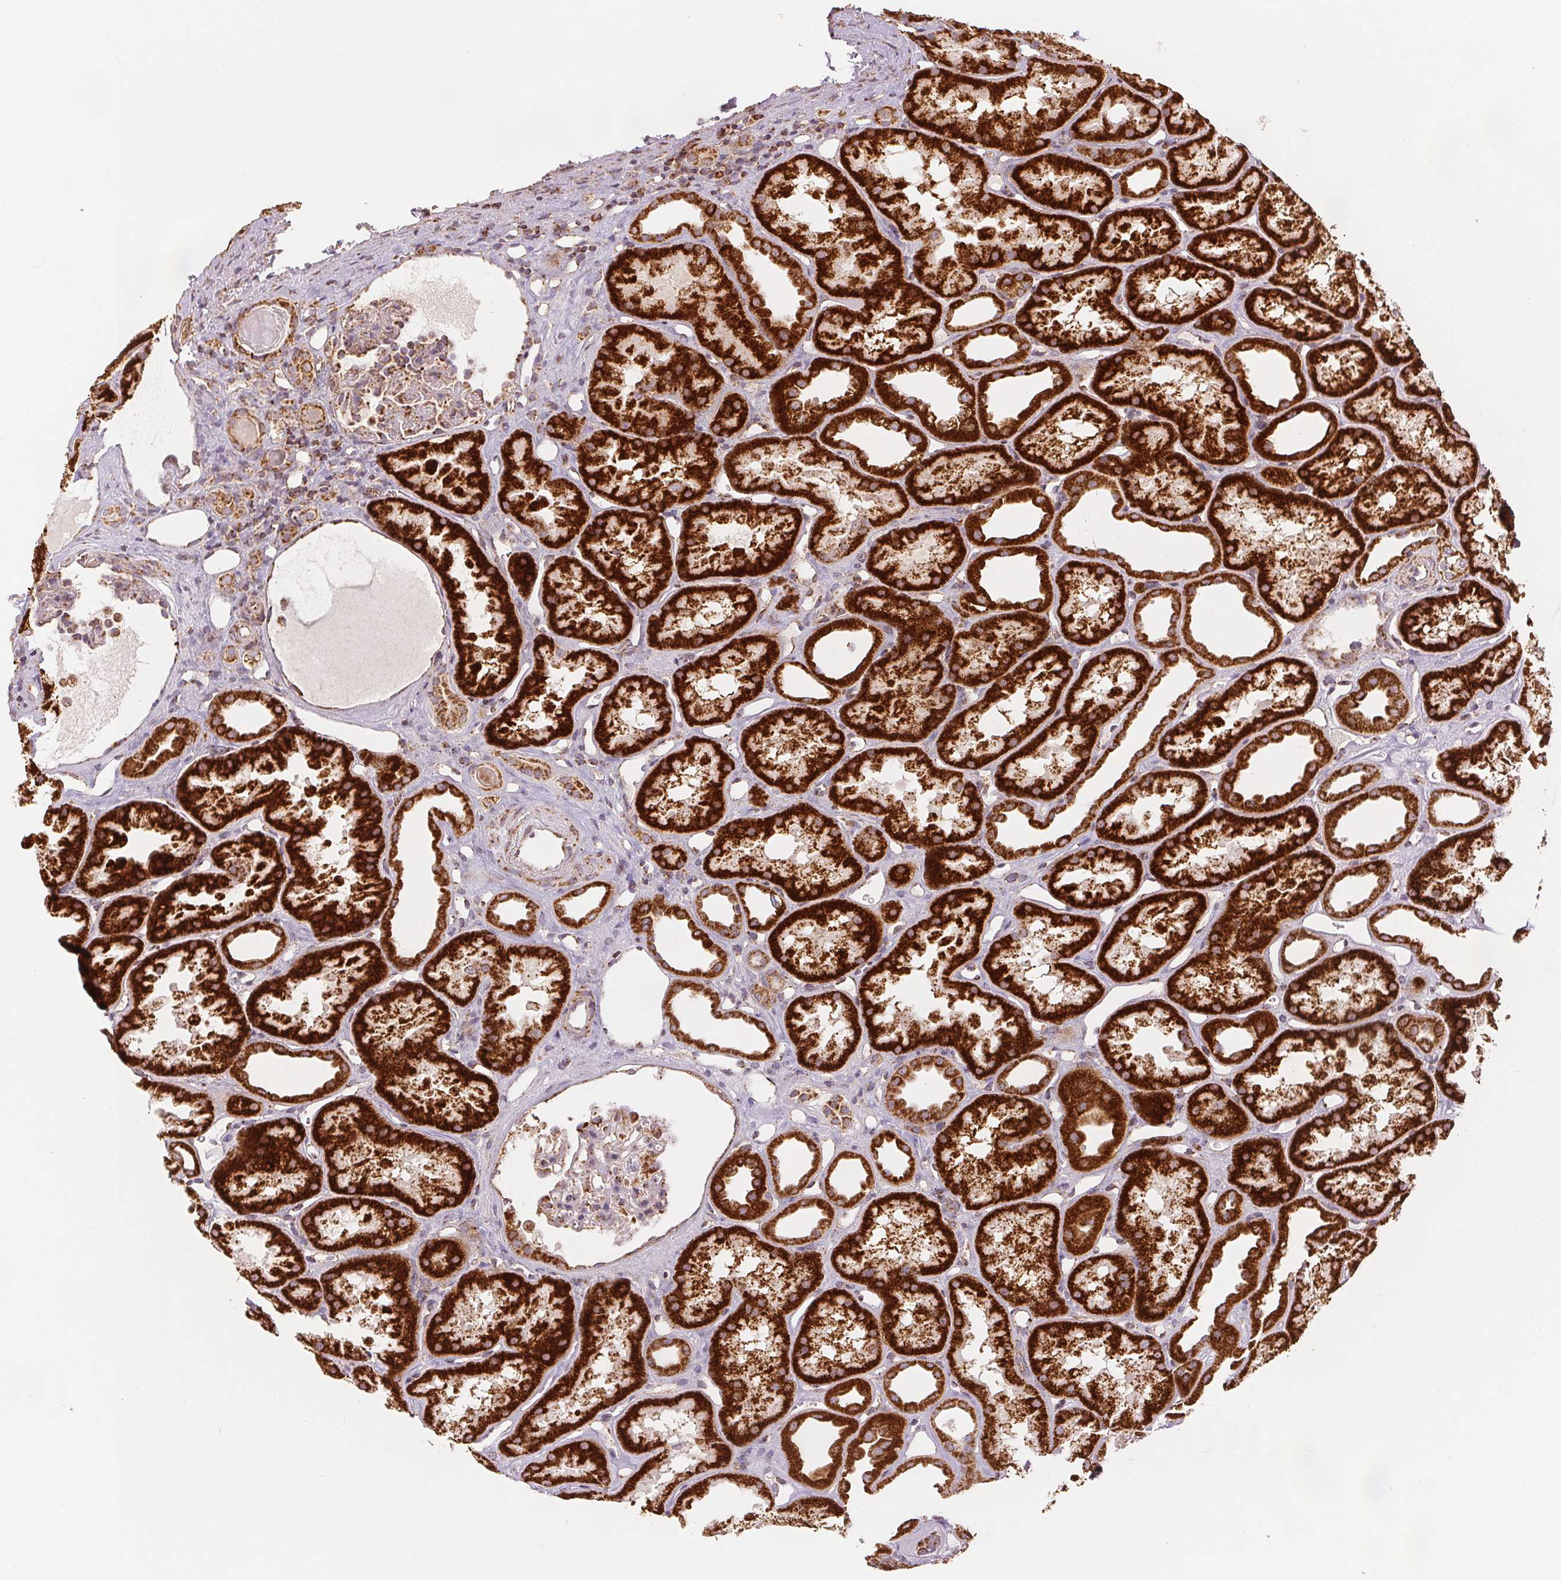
{"staining": {"intensity": "moderate", "quantity": "<25%", "location": "cytoplasmic/membranous"}, "tissue": "kidney", "cell_type": "Cells in glomeruli", "image_type": "normal", "snomed": [{"axis": "morphology", "description": "Normal tissue, NOS"}, {"axis": "topography", "description": "Kidney"}], "caption": "Benign kidney displays moderate cytoplasmic/membranous staining in approximately <25% of cells in glomeruli, visualized by immunohistochemistry.", "gene": "SDHB", "patient": {"sex": "male", "age": 61}}